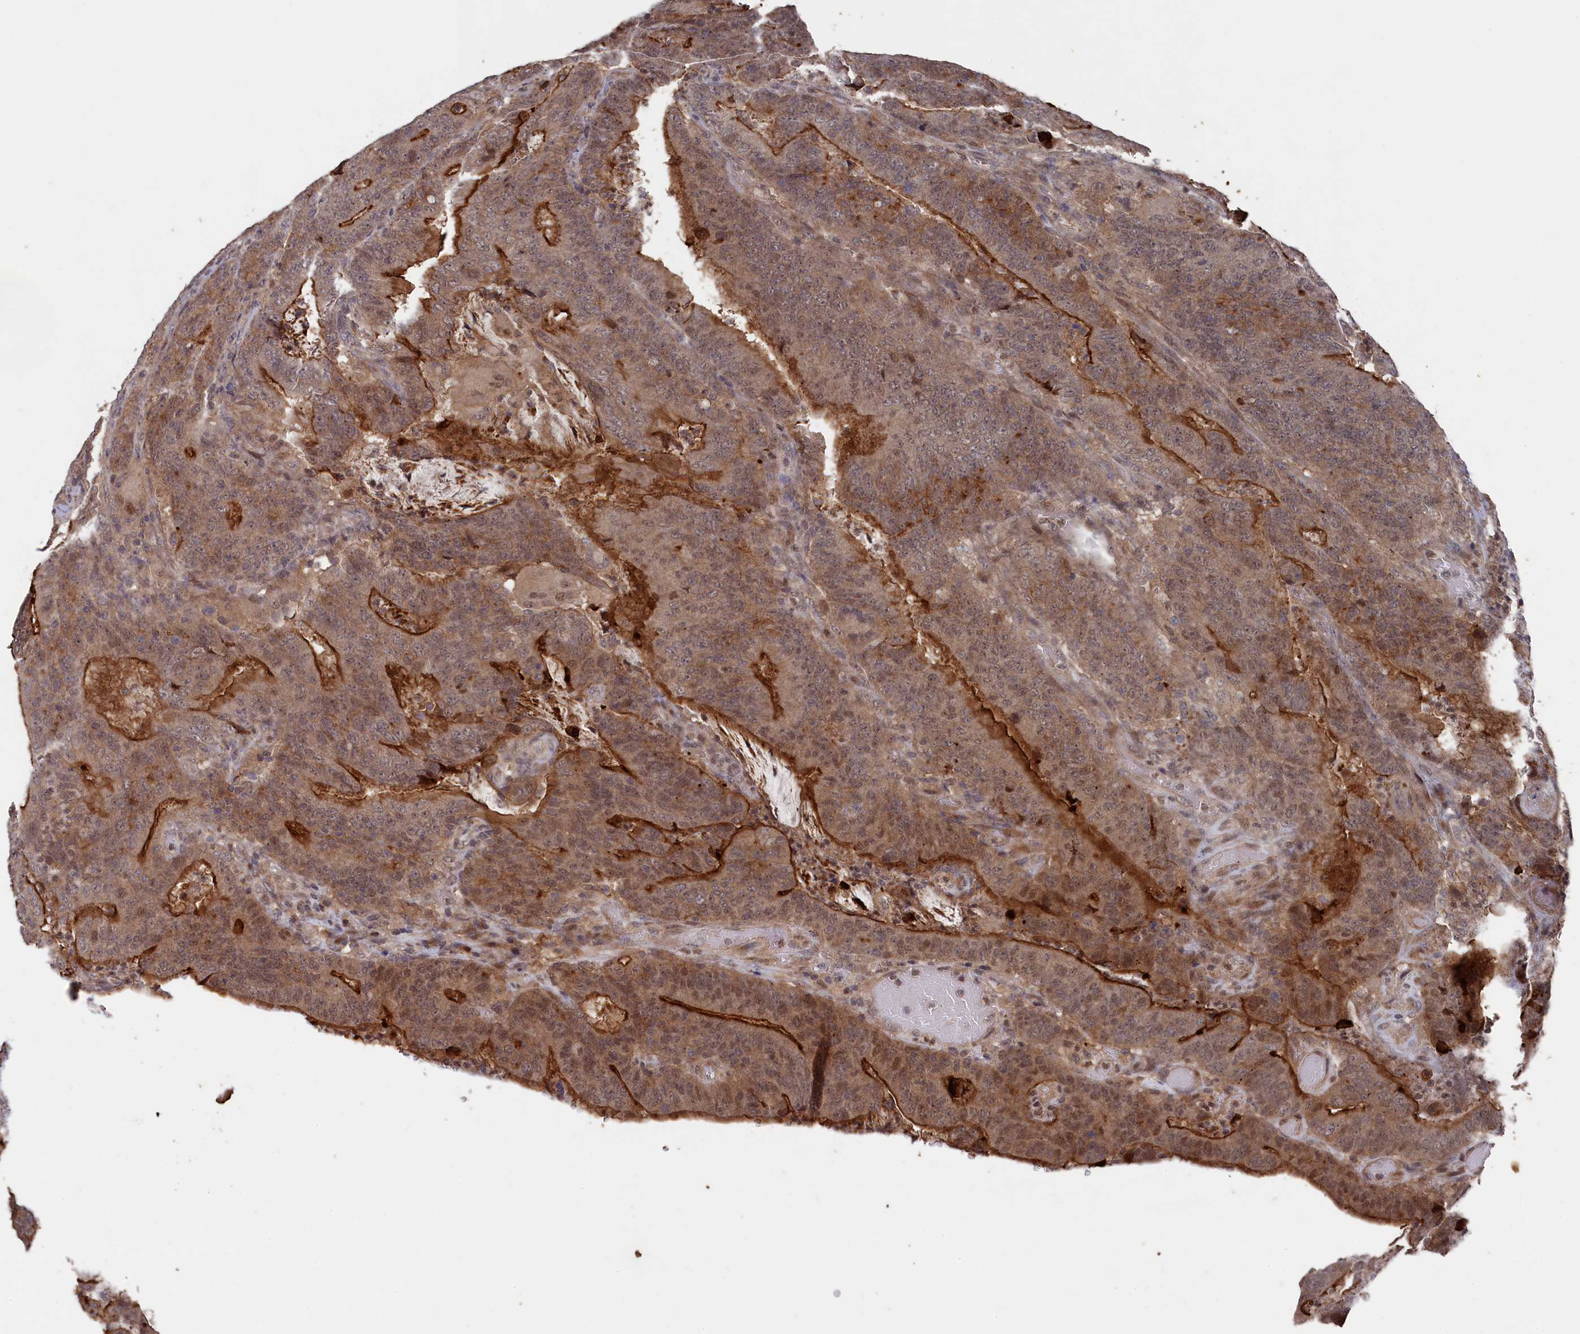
{"staining": {"intensity": "moderate", "quantity": ">75%", "location": "cytoplasmic/membranous,nuclear"}, "tissue": "colorectal cancer", "cell_type": "Tumor cells", "image_type": "cancer", "snomed": [{"axis": "morphology", "description": "Normal tissue, NOS"}, {"axis": "morphology", "description": "Adenocarcinoma, NOS"}, {"axis": "topography", "description": "Colon"}], "caption": "An immunohistochemistry (IHC) micrograph of neoplastic tissue is shown. Protein staining in brown highlights moderate cytoplasmic/membranous and nuclear positivity in adenocarcinoma (colorectal) within tumor cells. The staining is performed using DAB brown chromogen to label protein expression. The nuclei are counter-stained blue using hematoxylin.", "gene": "TMC5", "patient": {"sex": "female", "age": 75}}